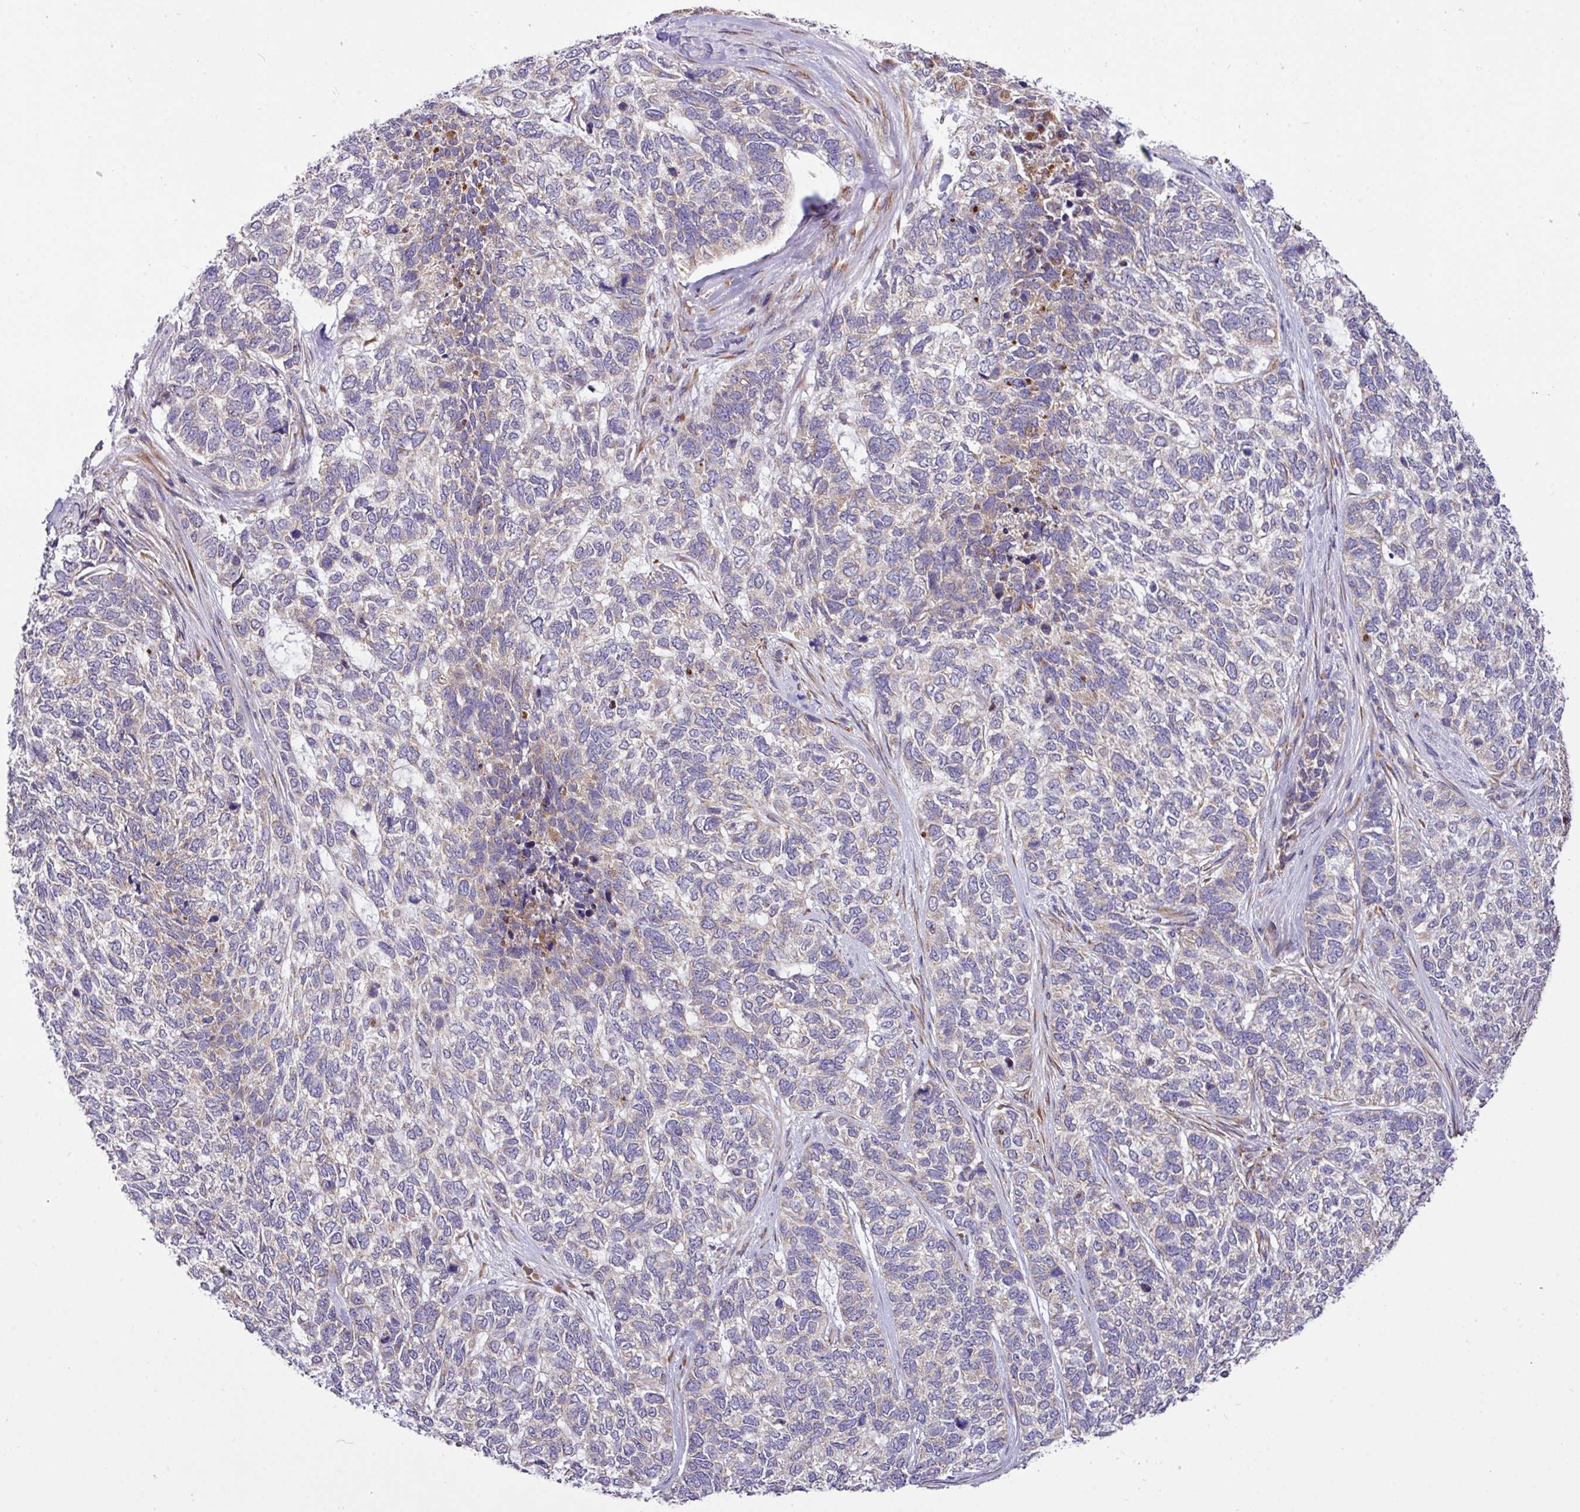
{"staining": {"intensity": "negative", "quantity": "none", "location": "none"}, "tissue": "skin cancer", "cell_type": "Tumor cells", "image_type": "cancer", "snomed": [{"axis": "morphology", "description": "Basal cell carcinoma"}, {"axis": "topography", "description": "Skin"}], "caption": "Immunohistochemistry (IHC) of skin cancer (basal cell carcinoma) shows no expression in tumor cells. The staining is performed using DAB (3,3'-diaminobenzidine) brown chromogen with nuclei counter-stained in using hematoxylin.", "gene": "TM2D2", "patient": {"sex": "female", "age": 65}}